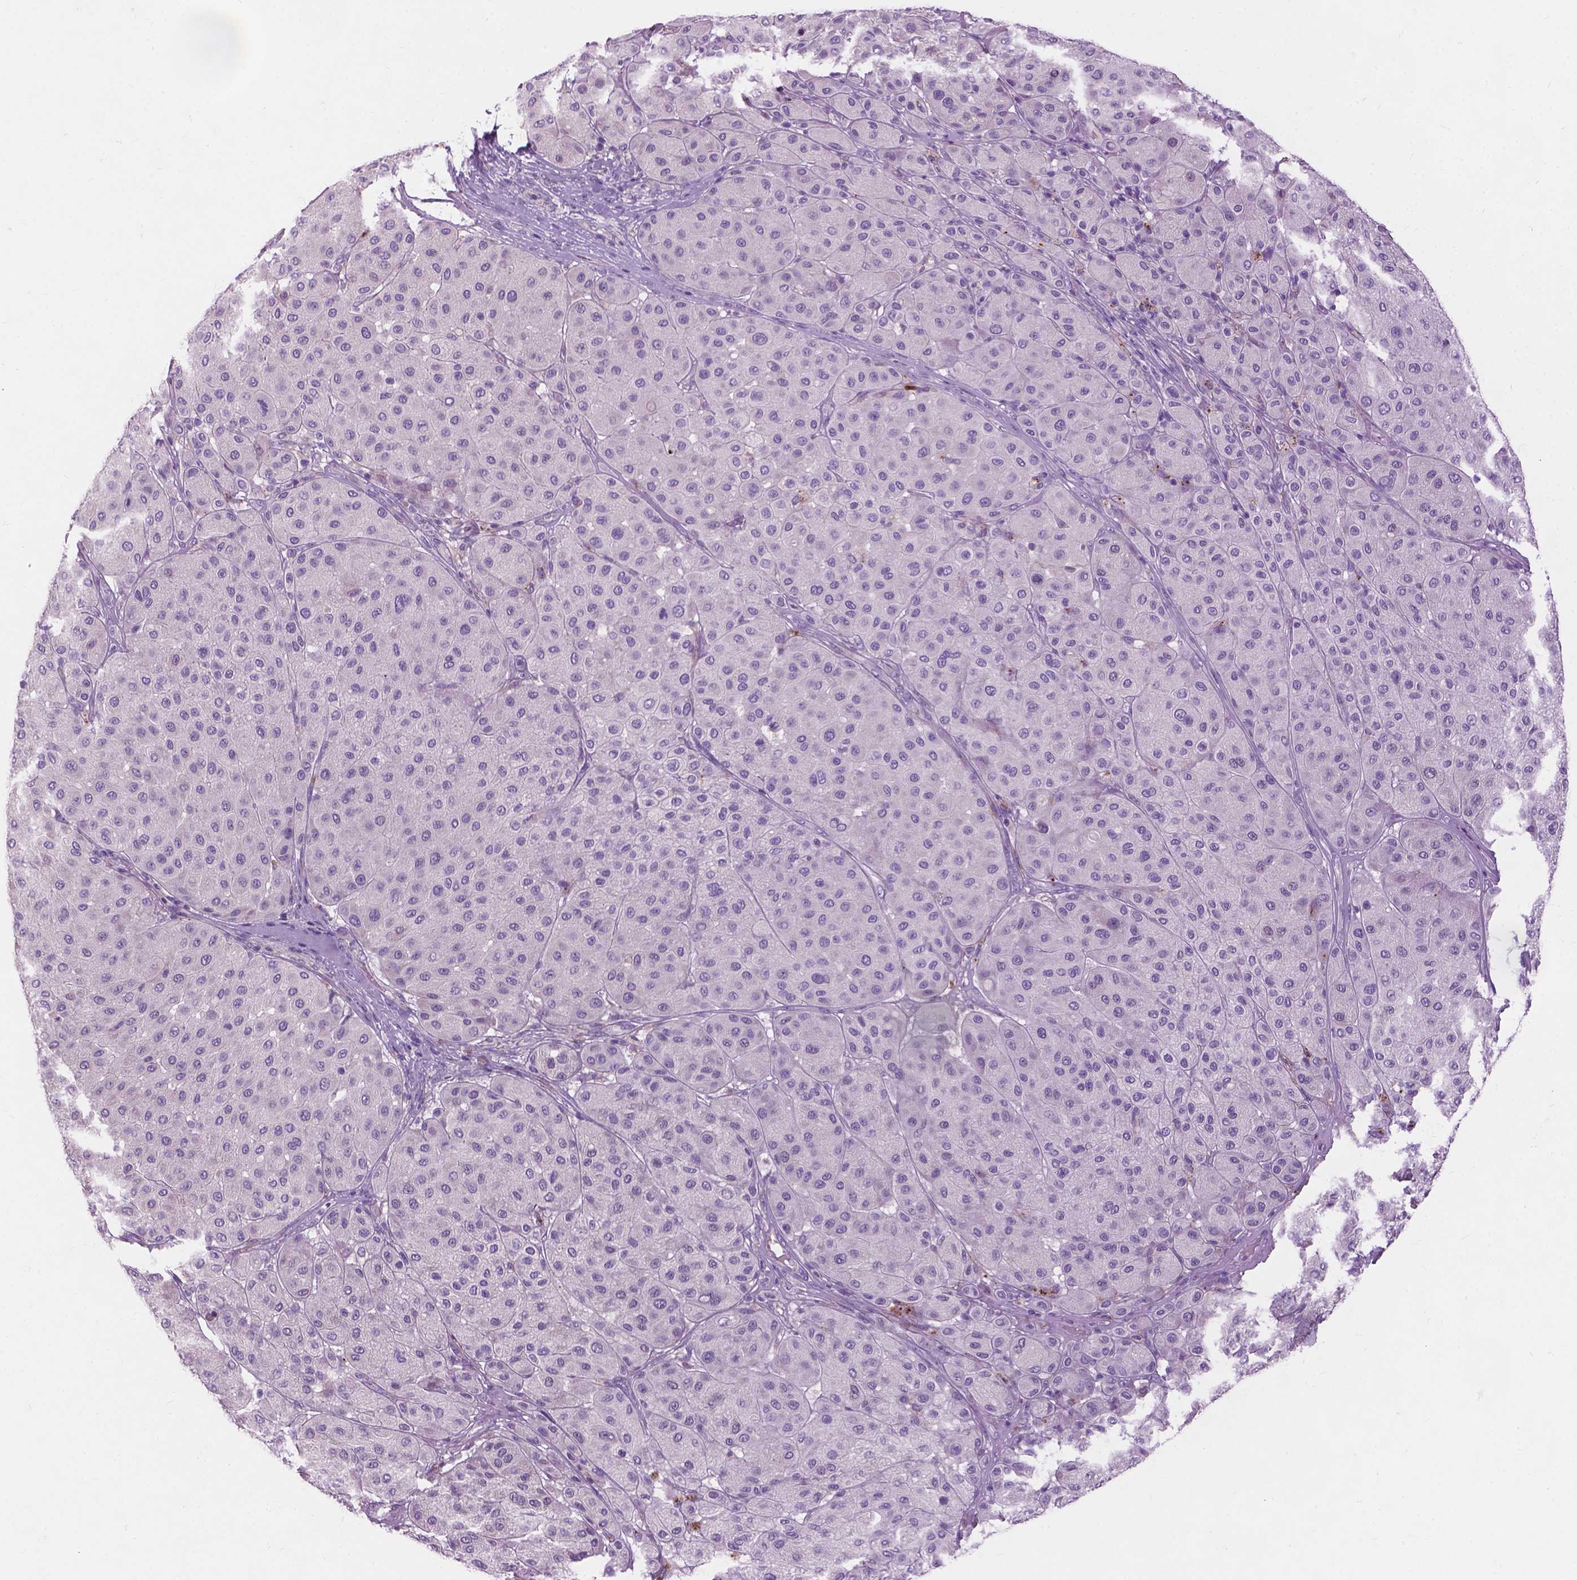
{"staining": {"intensity": "negative", "quantity": "none", "location": "none"}, "tissue": "melanoma", "cell_type": "Tumor cells", "image_type": "cancer", "snomed": [{"axis": "morphology", "description": "Malignant melanoma, Metastatic site"}, {"axis": "topography", "description": "Smooth muscle"}], "caption": "This histopathology image is of melanoma stained with immunohistochemistry (IHC) to label a protein in brown with the nuclei are counter-stained blue. There is no staining in tumor cells.", "gene": "NOXO1", "patient": {"sex": "male", "age": 41}}